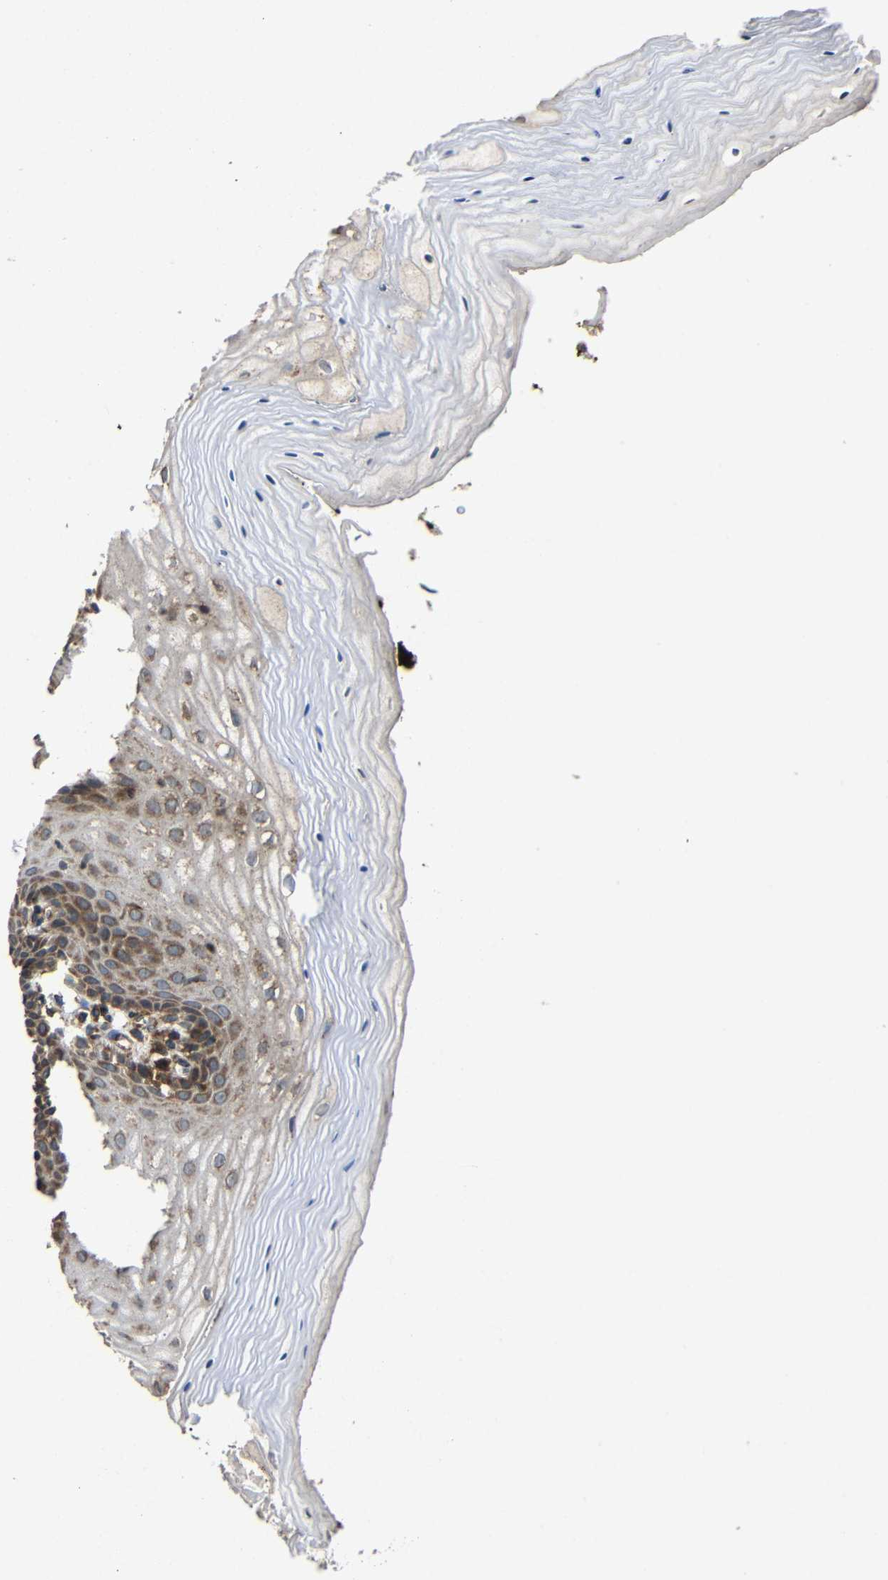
{"staining": {"intensity": "strong", "quantity": ">75%", "location": "cytoplasmic/membranous"}, "tissue": "cervix", "cell_type": "Glandular cells", "image_type": "normal", "snomed": [{"axis": "morphology", "description": "Normal tissue, NOS"}, {"axis": "topography", "description": "Cervix"}], "caption": "Immunohistochemical staining of benign human cervix reveals high levels of strong cytoplasmic/membranous staining in approximately >75% of glandular cells.", "gene": "EIF2S1", "patient": {"sex": "female", "age": 55}}